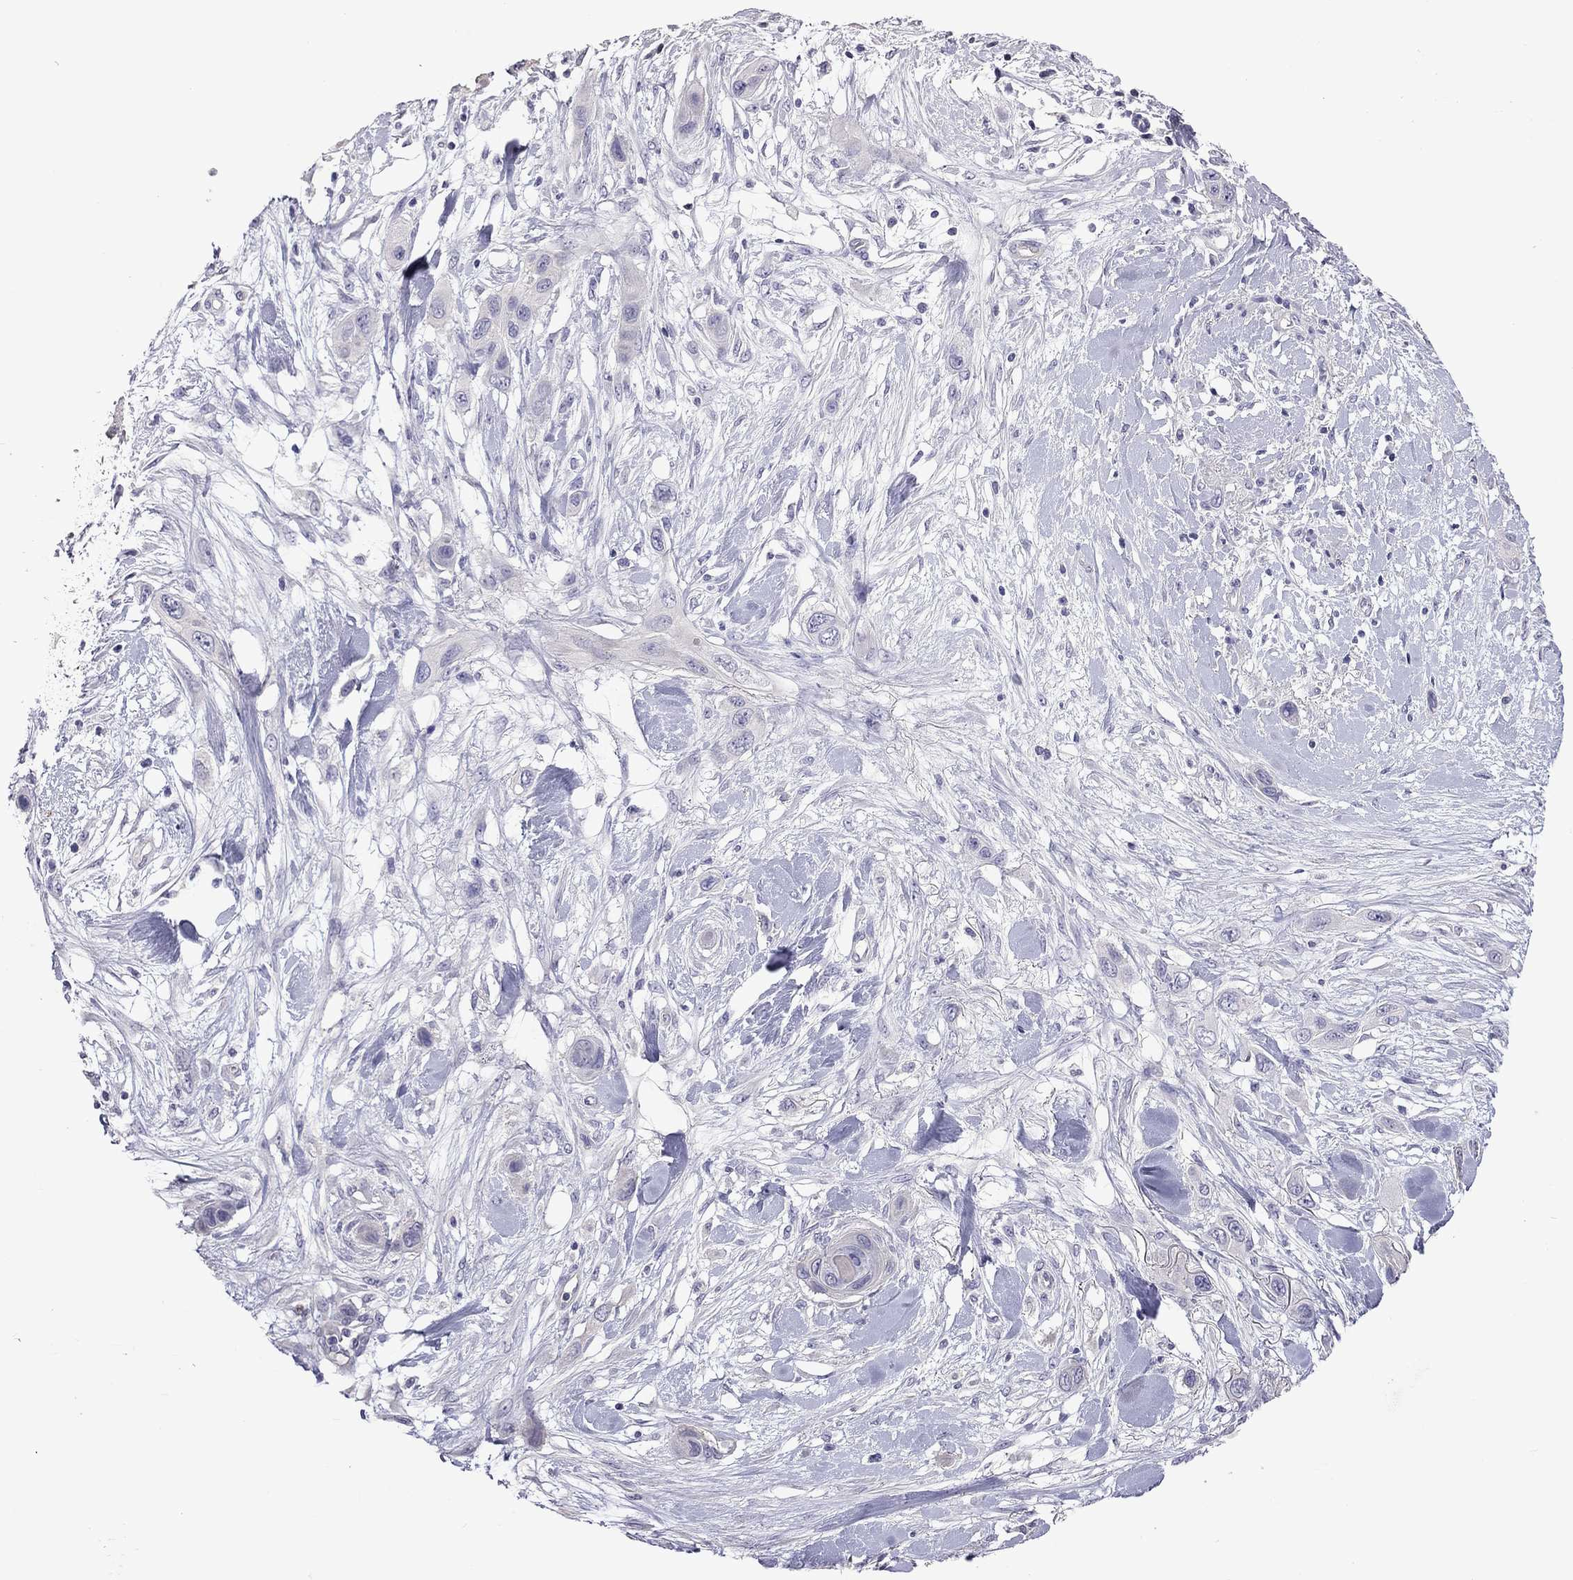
{"staining": {"intensity": "negative", "quantity": "none", "location": "none"}, "tissue": "skin cancer", "cell_type": "Tumor cells", "image_type": "cancer", "snomed": [{"axis": "morphology", "description": "Squamous cell carcinoma, NOS"}, {"axis": "topography", "description": "Skin"}], "caption": "Protein analysis of squamous cell carcinoma (skin) exhibits no significant expression in tumor cells.", "gene": "FEZ1", "patient": {"sex": "male", "age": 79}}